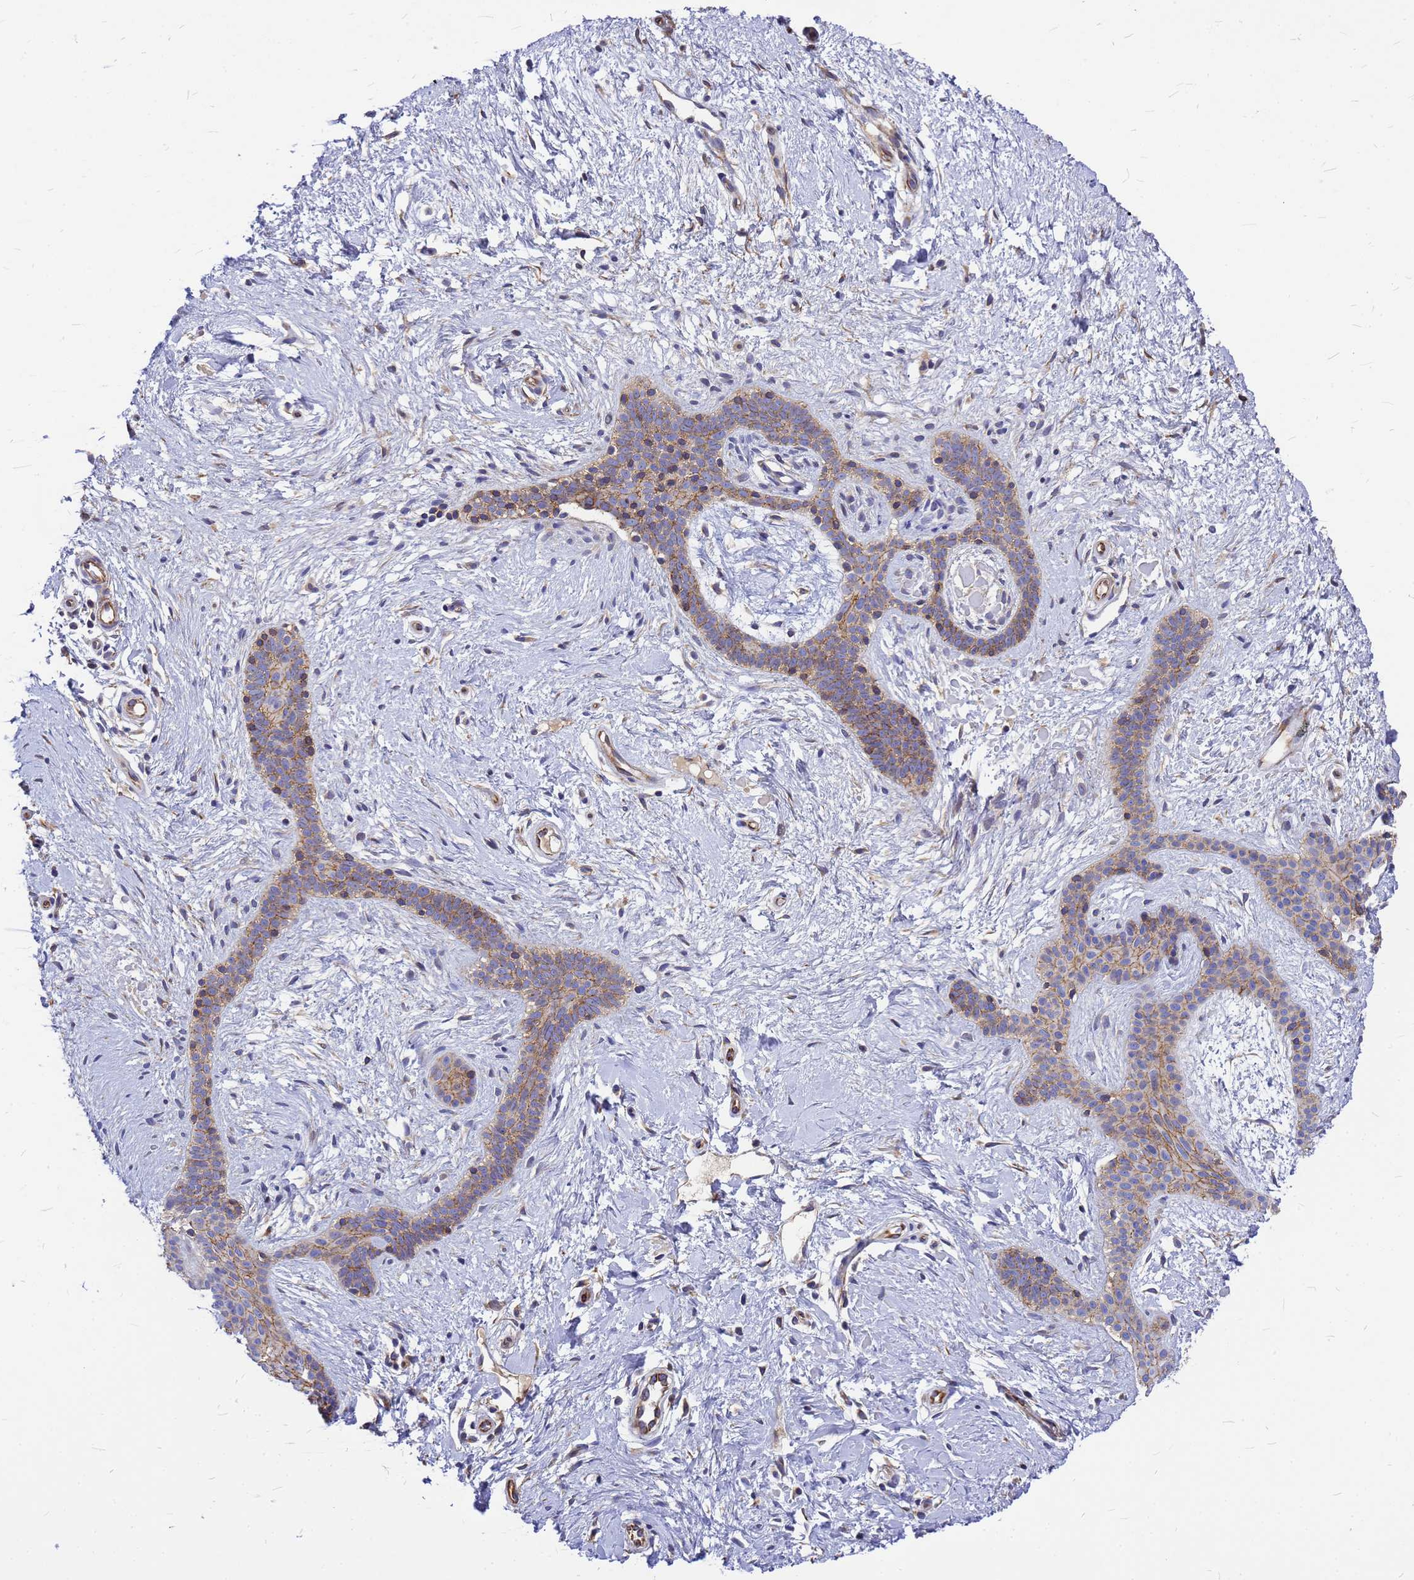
{"staining": {"intensity": "moderate", "quantity": ">75%", "location": "cytoplasmic/membranous"}, "tissue": "skin cancer", "cell_type": "Tumor cells", "image_type": "cancer", "snomed": [{"axis": "morphology", "description": "Basal cell carcinoma"}, {"axis": "topography", "description": "Skin"}], "caption": "Immunohistochemical staining of human skin cancer (basal cell carcinoma) reveals medium levels of moderate cytoplasmic/membranous protein expression in about >75% of tumor cells.", "gene": "FBXW5", "patient": {"sex": "male", "age": 78}}